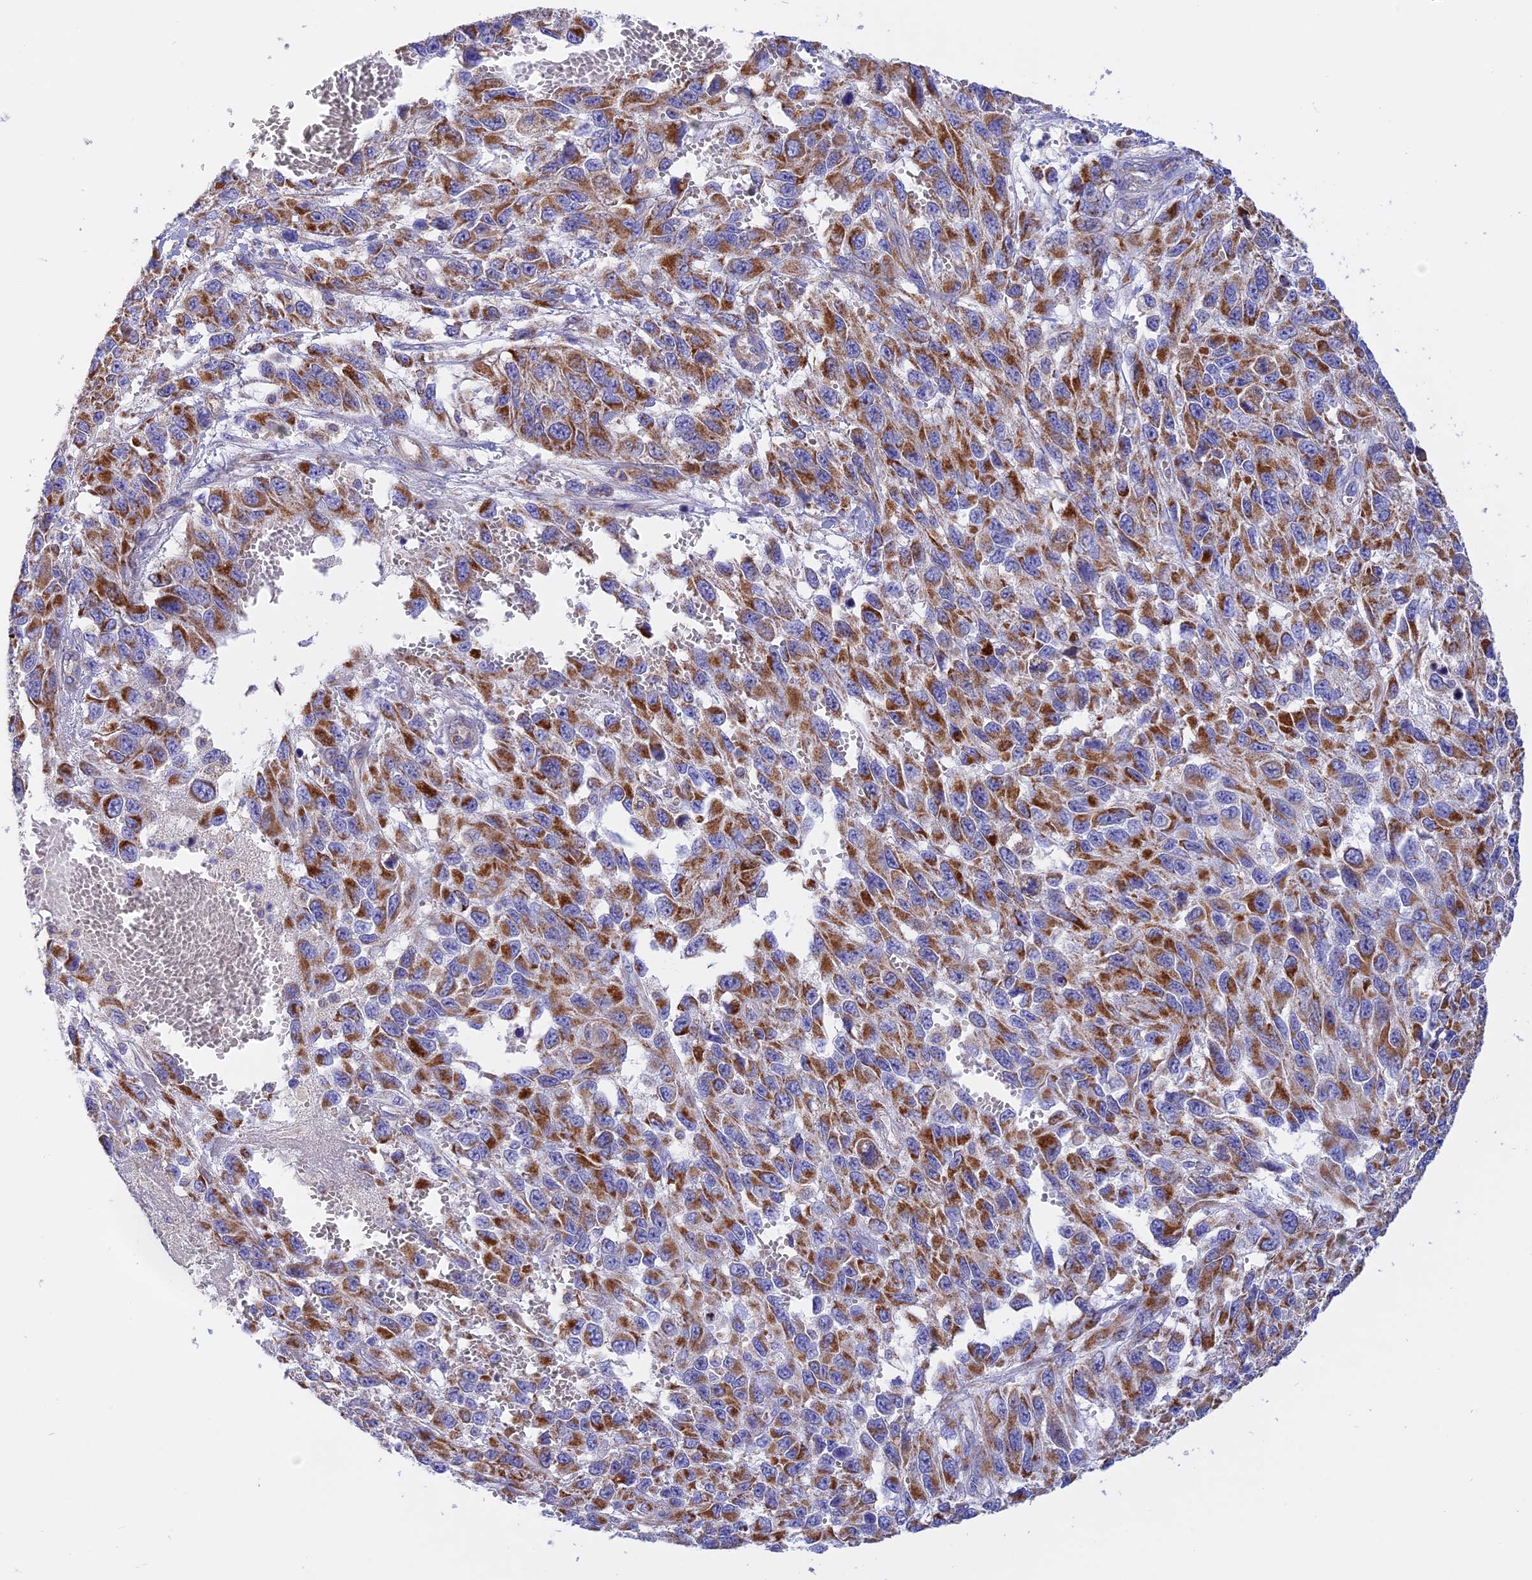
{"staining": {"intensity": "moderate", "quantity": ">75%", "location": "cytoplasmic/membranous"}, "tissue": "melanoma", "cell_type": "Tumor cells", "image_type": "cancer", "snomed": [{"axis": "morphology", "description": "Normal tissue, NOS"}, {"axis": "morphology", "description": "Malignant melanoma, NOS"}, {"axis": "topography", "description": "Skin"}], "caption": "Tumor cells reveal moderate cytoplasmic/membranous positivity in approximately >75% of cells in melanoma.", "gene": "GCDH", "patient": {"sex": "female", "age": 96}}